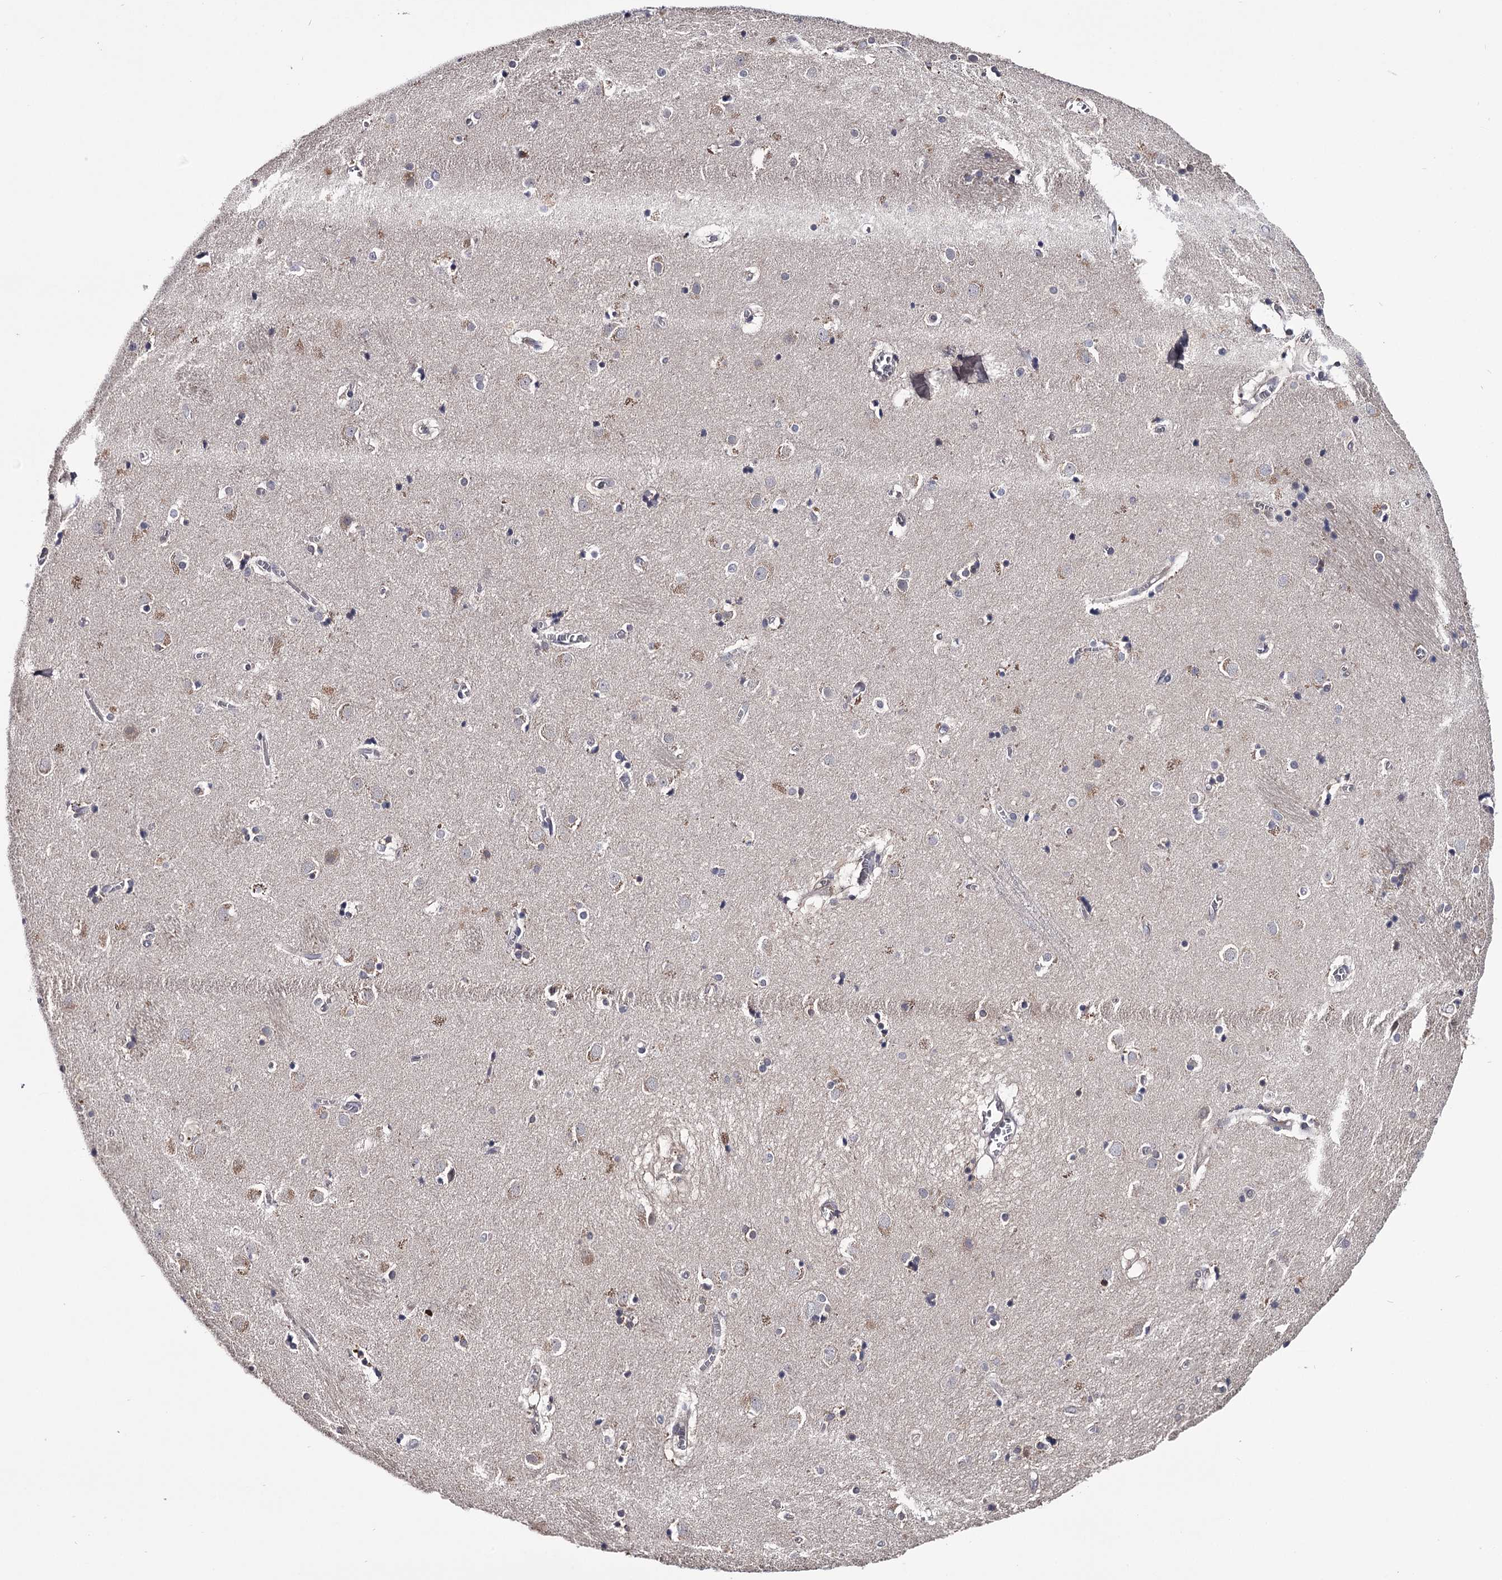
{"staining": {"intensity": "negative", "quantity": "none", "location": "none"}, "tissue": "caudate", "cell_type": "Glial cells", "image_type": "normal", "snomed": [{"axis": "morphology", "description": "Normal tissue, NOS"}, {"axis": "topography", "description": "Lateral ventricle wall"}], "caption": "Immunohistochemistry (IHC) photomicrograph of benign caudate: human caudate stained with DAB reveals no significant protein staining in glial cells. (IHC, brightfield microscopy, high magnification).", "gene": "GSTO1", "patient": {"sex": "male", "age": 70}}